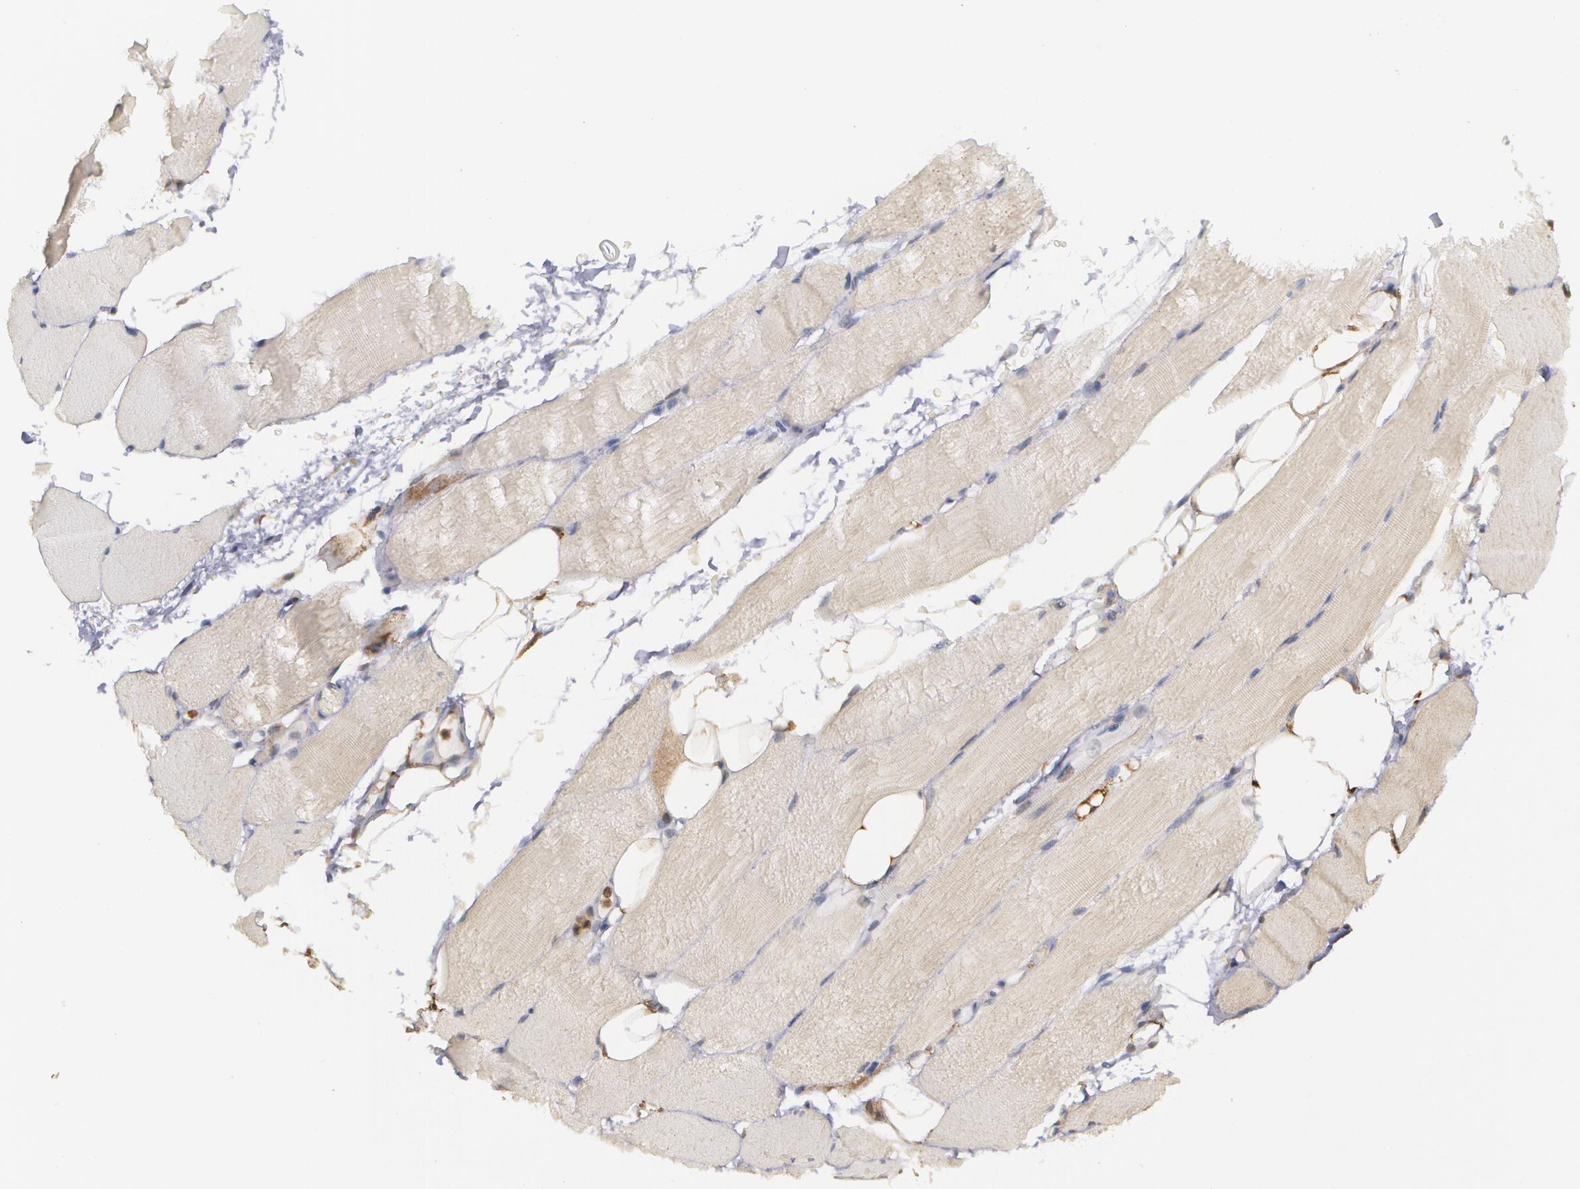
{"staining": {"intensity": "negative", "quantity": "none", "location": "none"}, "tissue": "skeletal muscle", "cell_type": "Myocytes", "image_type": "normal", "snomed": [{"axis": "morphology", "description": "Normal tissue, NOS"}, {"axis": "topography", "description": "Skeletal muscle"}, {"axis": "topography", "description": "Parathyroid gland"}], "caption": "An IHC photomicrograph of normal skeletal muscle is shown. There is no staining in myocytes of skeletal muscle.", "gene": "MTHFD1", "patient": {"sex": "female", "age": 37}}